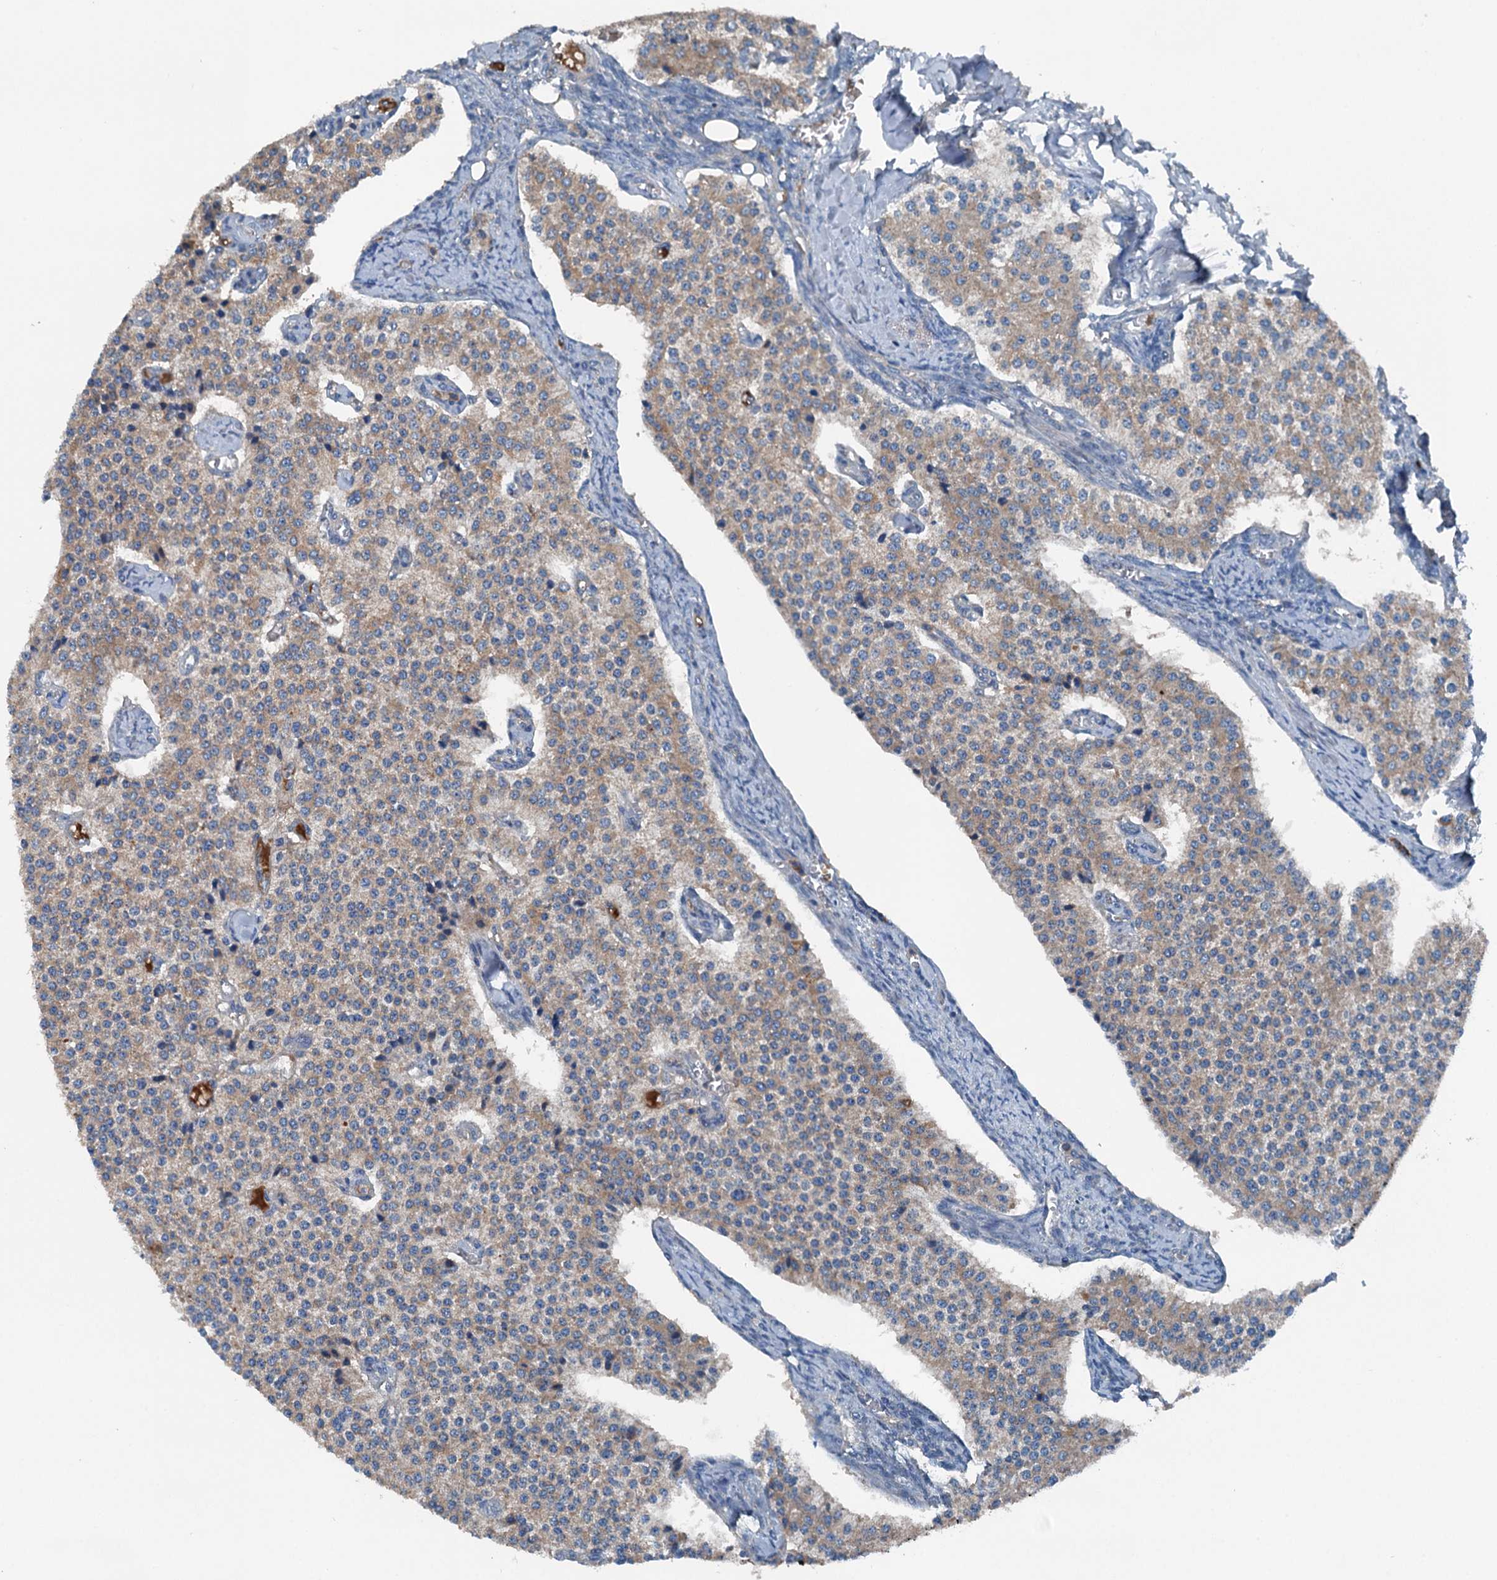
{"staining": {"intensity": "weak", "quantity": ">75%", "location": "cytoplasmic/membranous"}, "tissue": "carcinoid", "cell_type": "Tumor cells", "image_type": "cancer", "snomed": [{"axis": "morphology", "description": "Carcinoid, malignant, NOS"}, {"axis": "topography", "description": "Colon"}], "caption": "Immunohistochemical staining of human carcinoid displays low levels of weak cytoplasmic/membranous protein staining in about >75% of tumor cells.", "gene": "PDSS1", "patient": {"sex": "female", "age": 52}}